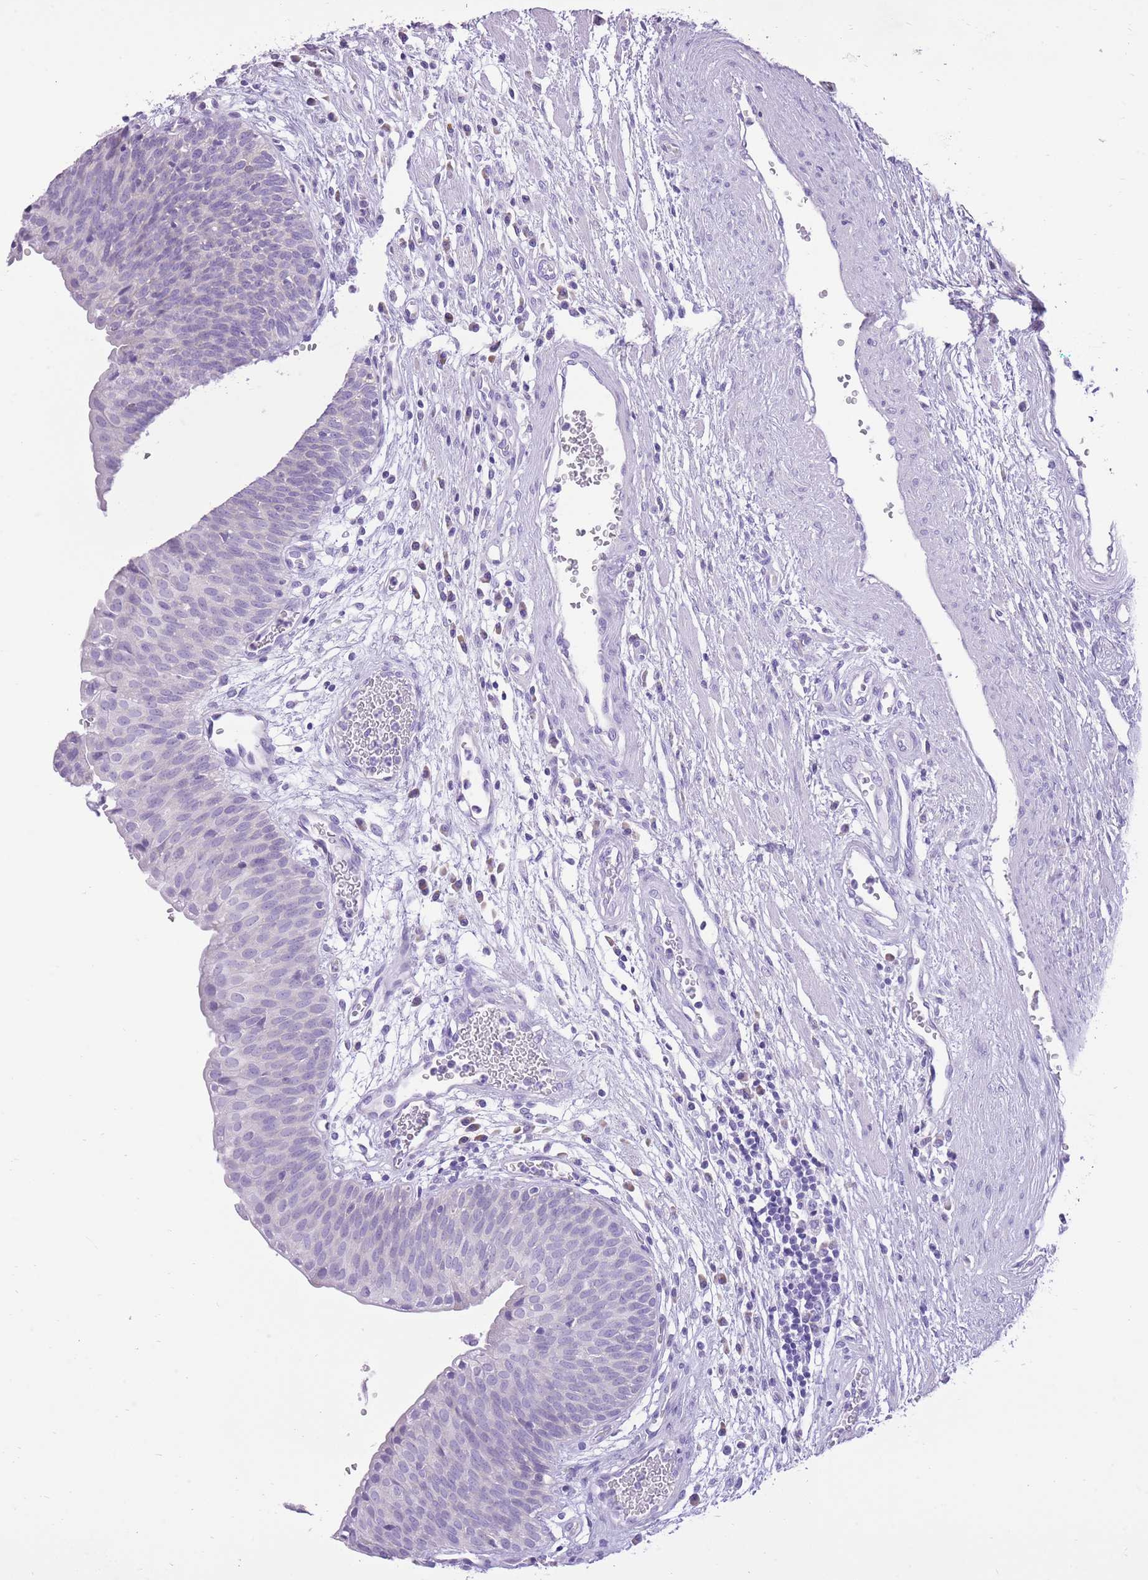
{"staining": {"intensity": "negative", "quantity": "none", "location": "none"}, "tissue": "urinary bladder", "cell_type": "Urothelial cells", "image_type": "normal", "snomed": [{"axis": "morphology", "description": "Normal tissue, NOS"}, {"axis": "topography", "description": "Urinary bladder"}], "caption": "DAB (3,3'-diaminobenzidine) immunohistochemical staining of benign human urinary bladder shows no significant expression in urothelial cells.", "gene": "SLC4A4", "patient": {"sex": "male", "age": 55}}